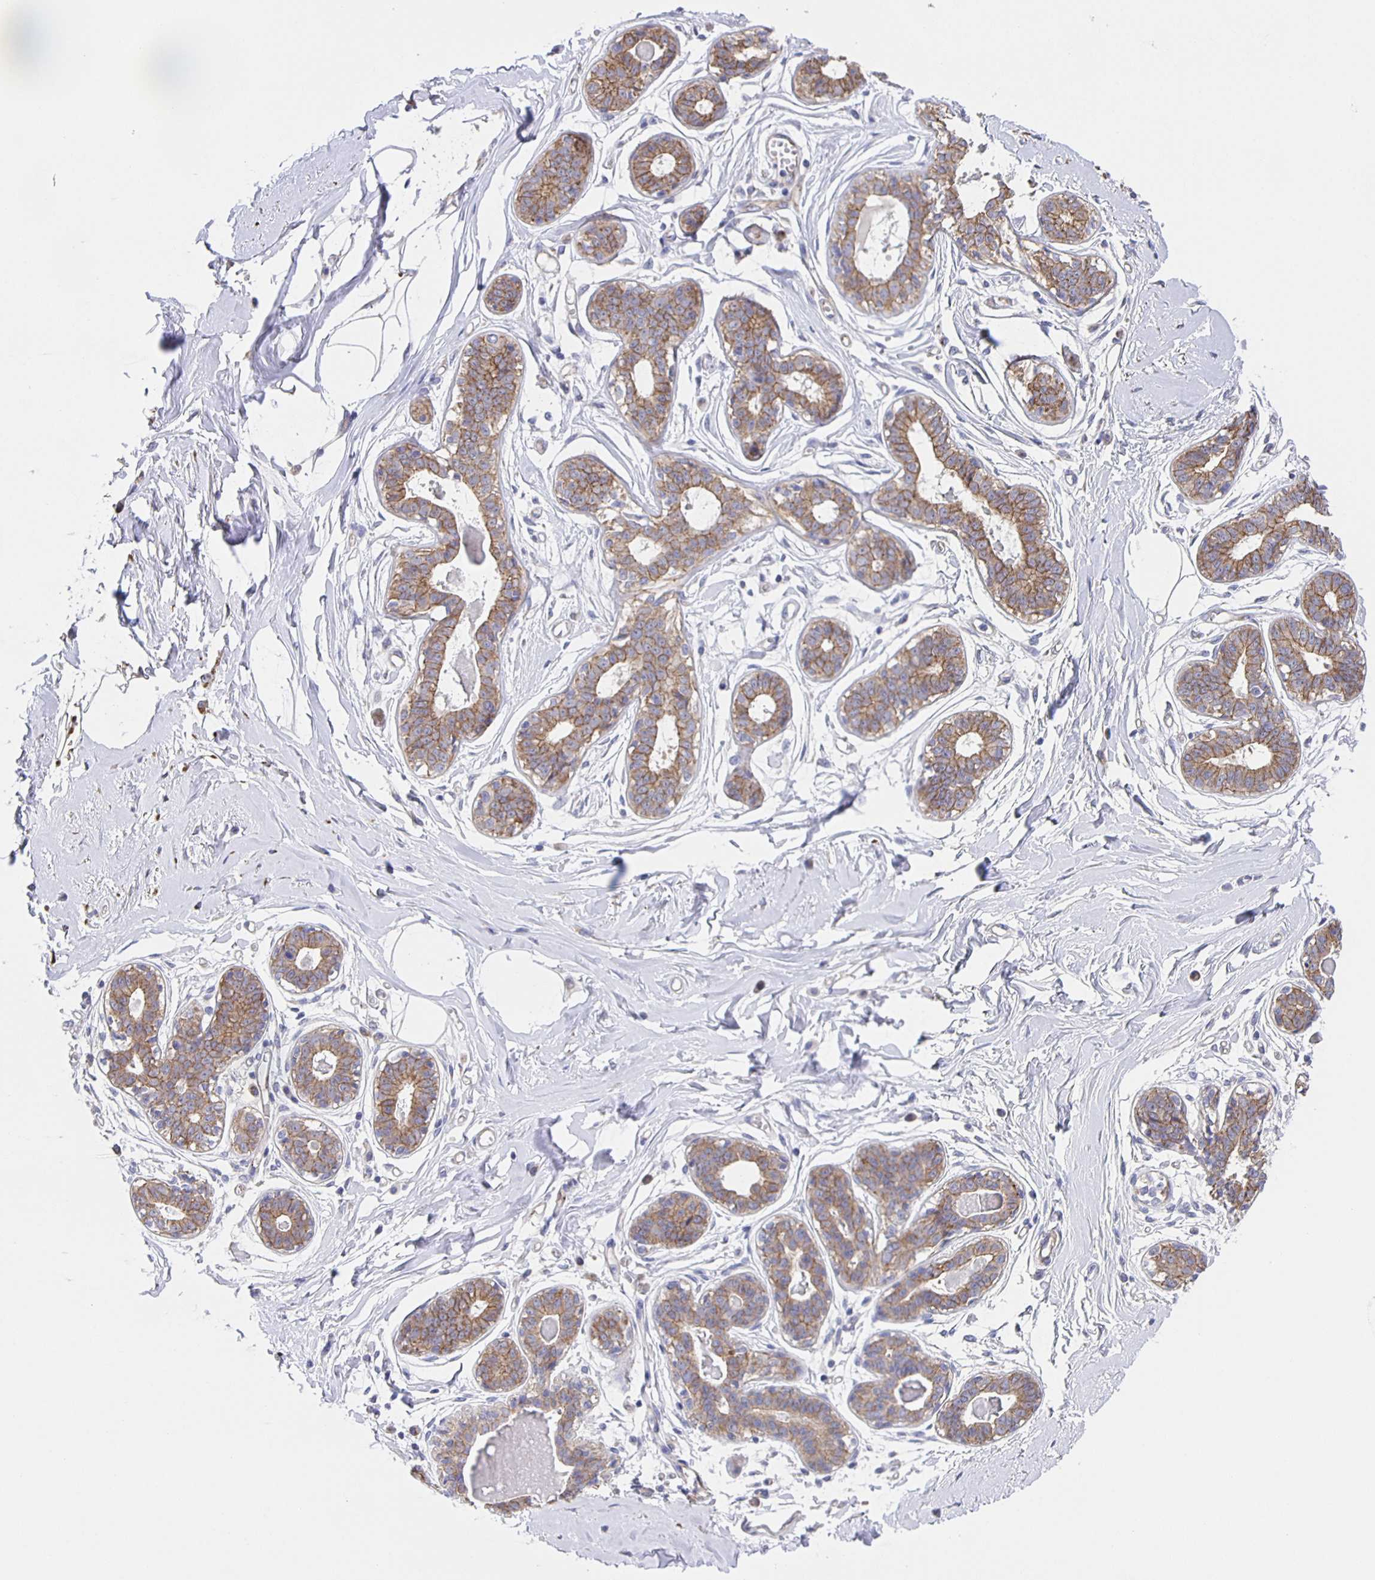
{"staining": {"intensity": "negative", "quantity": "none", "location": "none"}, "tissue": "breast", "cell_type": "Adipocytes", "image_type": "normal", "snomed": [{"axis": "morphology", "description": "Normal tissue, NOS"}, {"axis": "topography", "description": "Breast"}], "caption": "High magnification brightfield microscopy of benign breast stained with DAB (3,3'-diaminobenzidine) (brown) and counterstained with hematoxylin (blue): adipocytes show no significant positivity.", "gene": "JMJD4", "patient": {"sex": "female", "age": 45}}